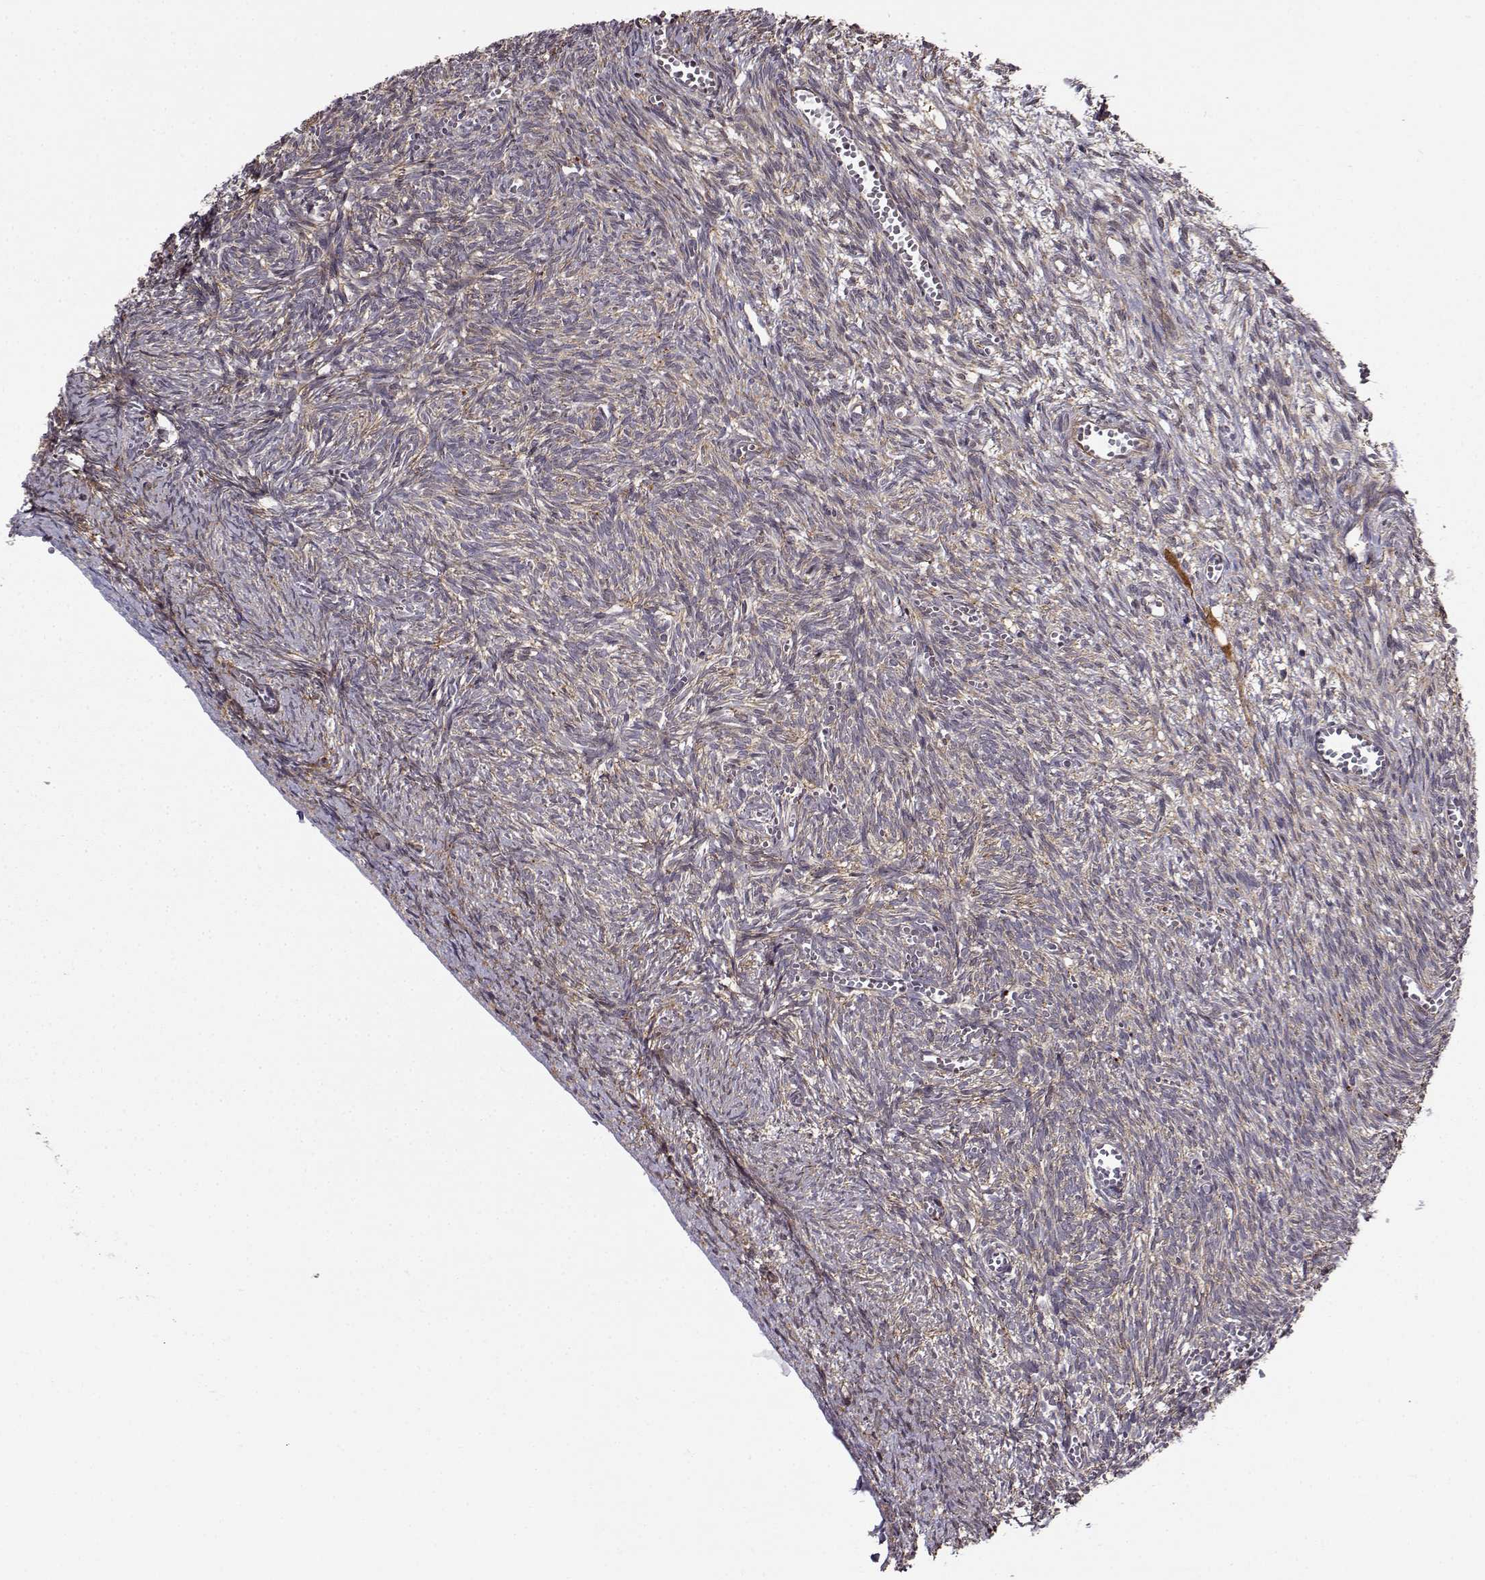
{"staining": {"intensity": "weak", "quantity": "<25%", "location": "cytoplasmic/membranous"}, "tissue": "ovary", "cell_type": "Follicle cells", "image_type": "normal", "snomed": [{"axis": "morphology", "description": "Normal tissue, NOS"}, {"axis": "topography", "description": "Ovary"}], "caption": "IHC micrograph of benign ovary: ovary stained with DAB (3,3'-diaminobenzidine) exhibits no significant protein positivity in follicle cells.", "gene": "RPL31", "patient": {"sex": "female", "age": 43}}